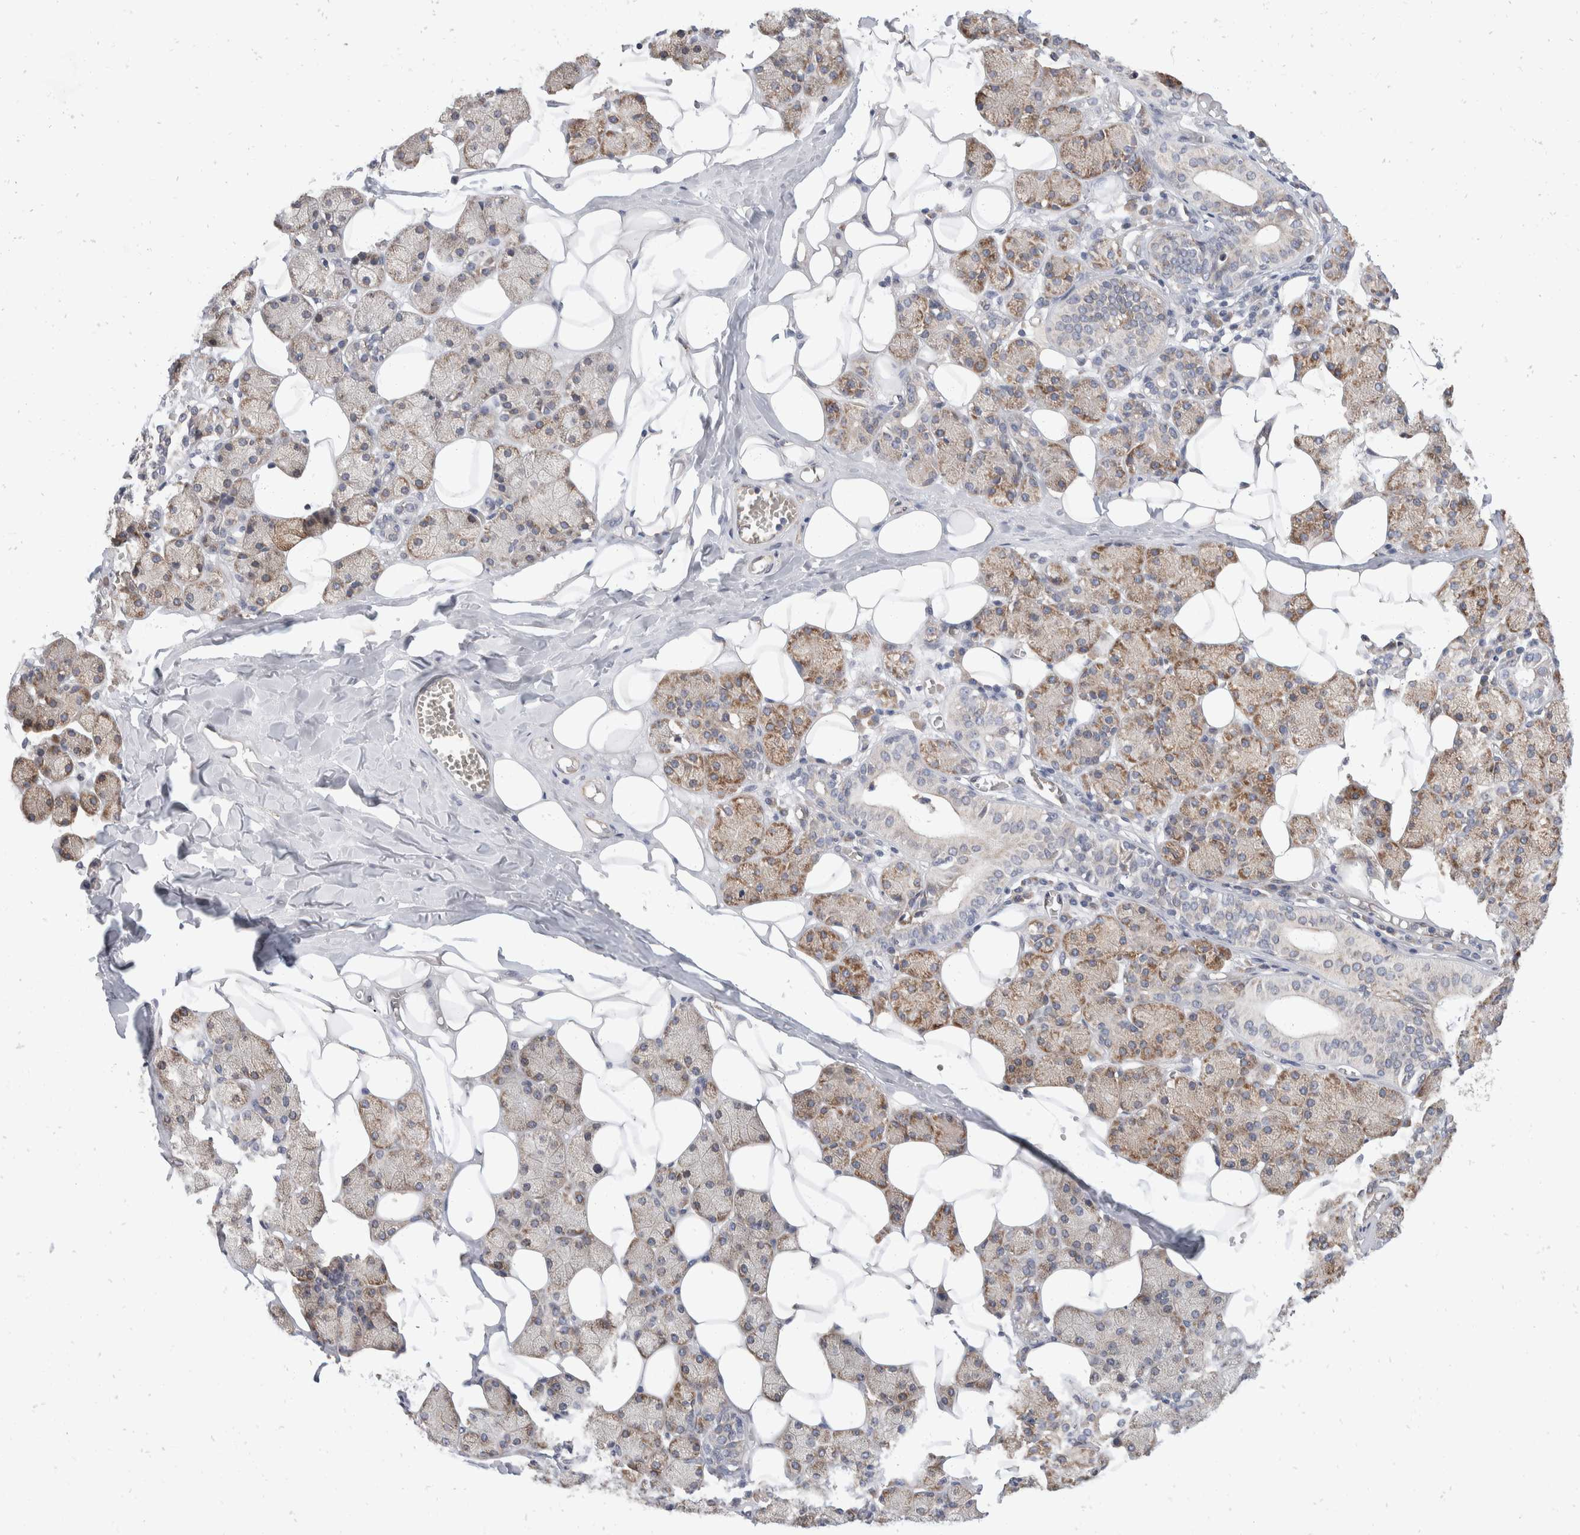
{"staining": {"intensity": "moderate", "quantity": "25%-75%", "location": "cytoplasmic/membranous"}, "tissue": "salivary gland", "cell_type": "Glandular cells", "image_type": "normal", "snomed": [{"axis": "morphology", "description": "Normal tissue, NOS"}, {"axis": "topography", "description": "Salivary gland"}], "caption": "The image shows a brown stain indicating the presence of a protein in the cytoplasmic/membranous of glandular cells in salivary gland. The protein of interest is shown in brown color, while the nuclei are stained blue.", "gene": "TMEM245", "patient": {"sex": "female", "age": 33}}